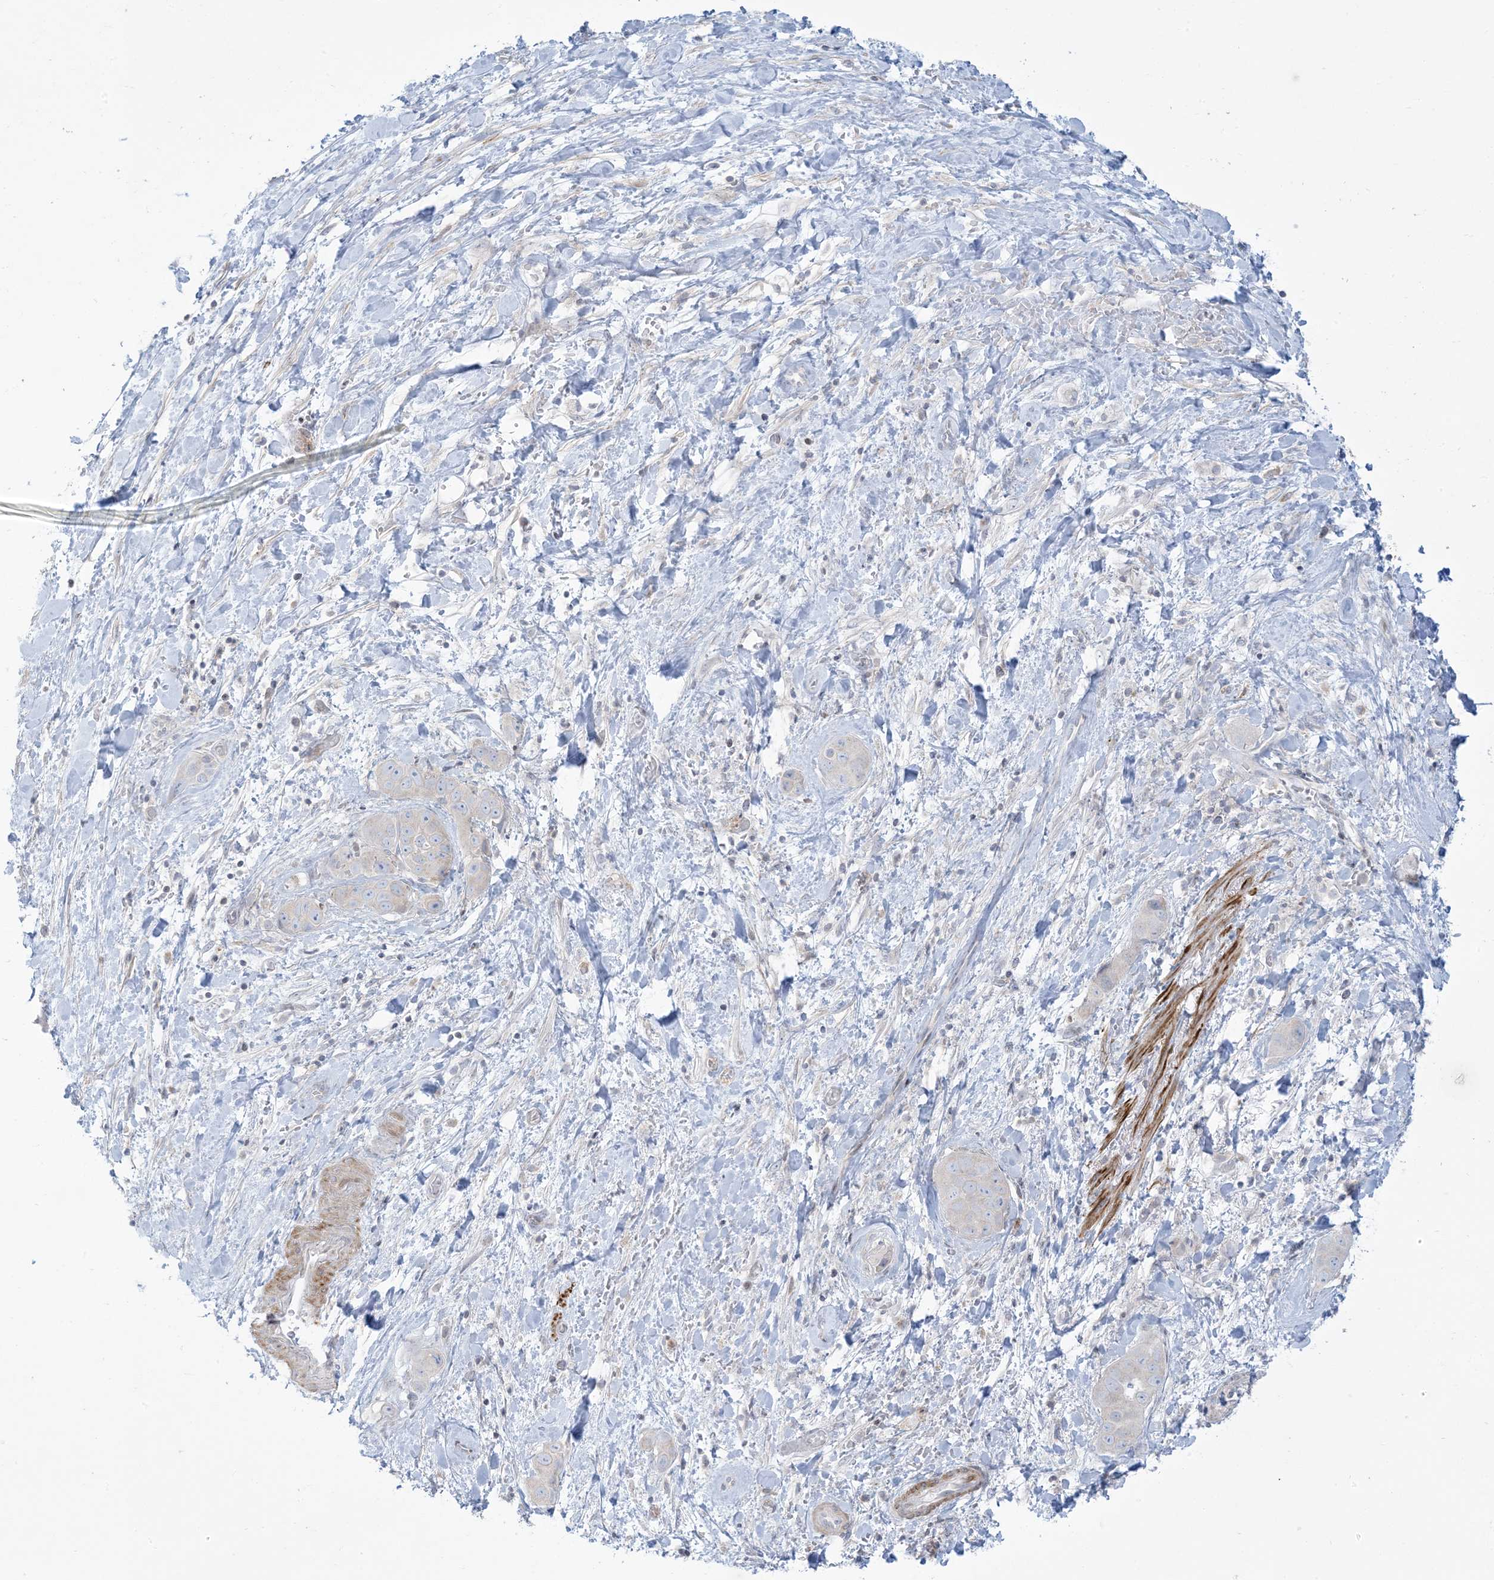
{"staining": {"intensity": "negative", "quantity": "none", "location": "none"}, "tissue": "liver cancer", "cell_type": "Tumor cells", "image_type": "cancer", "snomed": [{"axis": "morphology", "description": "Cholangiocarcinoma"}, {"axis": "topography", "description": "Liver"}], "caption": "Tumor cells show no significant protein positivity in cholangiocarcinoma (liver).", "gene": "AFTPH", "patient": {"sex": "female", "age": 52}}